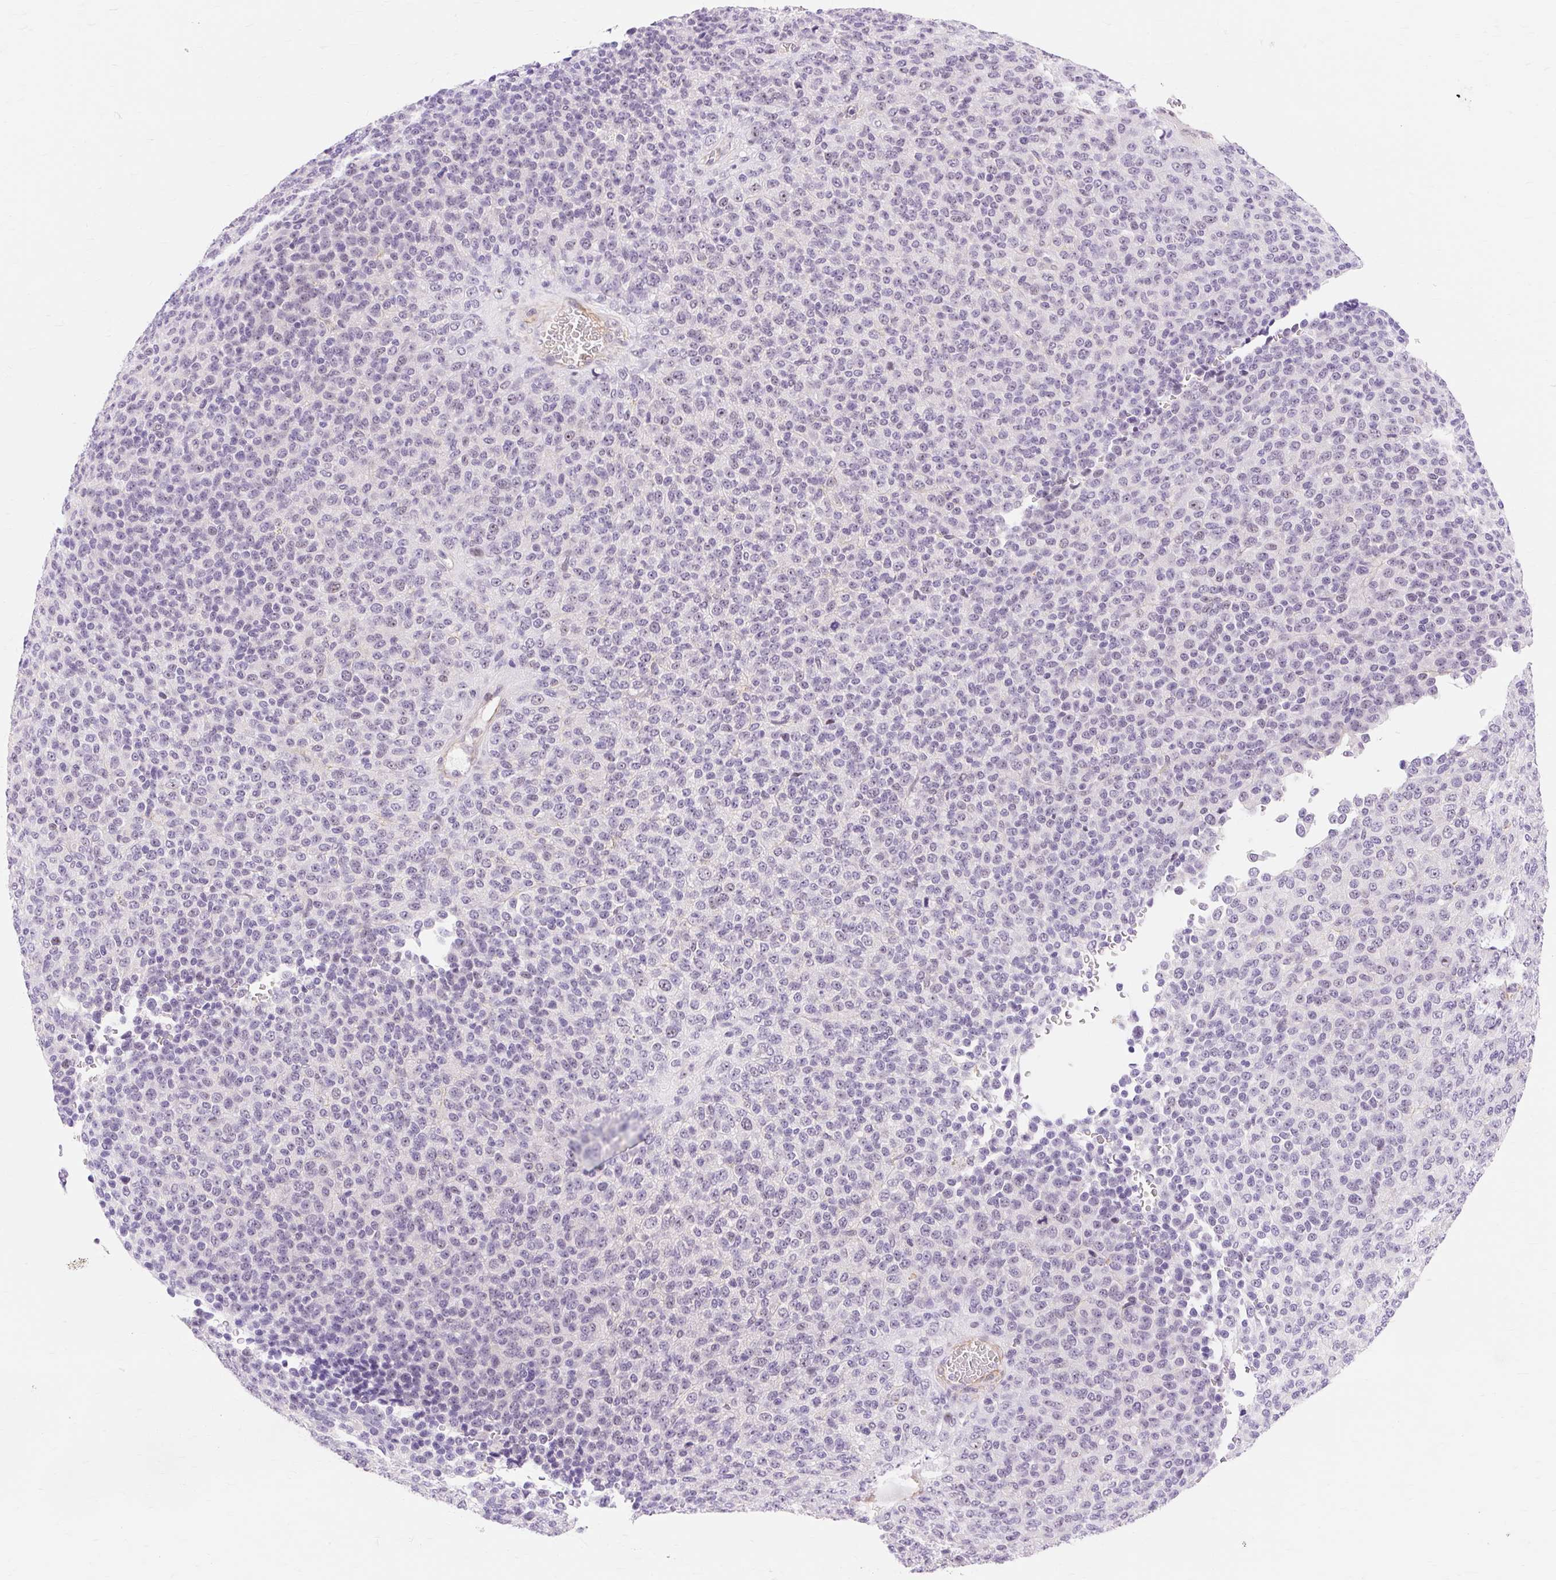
{"staining": {"intensity": "negative", "quantity": "none", "location": "none"}, "tissue": "melanoma", "cell_type": "Tumor cells", "image_type": "cancer", "snomed": [{"axis": "morphology", "description": "Malignant melanoma, Metastatic site"}, {"axis": "topography", "description": "Brain"}], "caption": "An immunohistochemistry histopathology image of melanoma is shown. There is no staining in tumor cells of melanoma. Nuclei are stained in blue.", "gene": "OBP2A", "patient": {"sex": "female", "age": 56}}